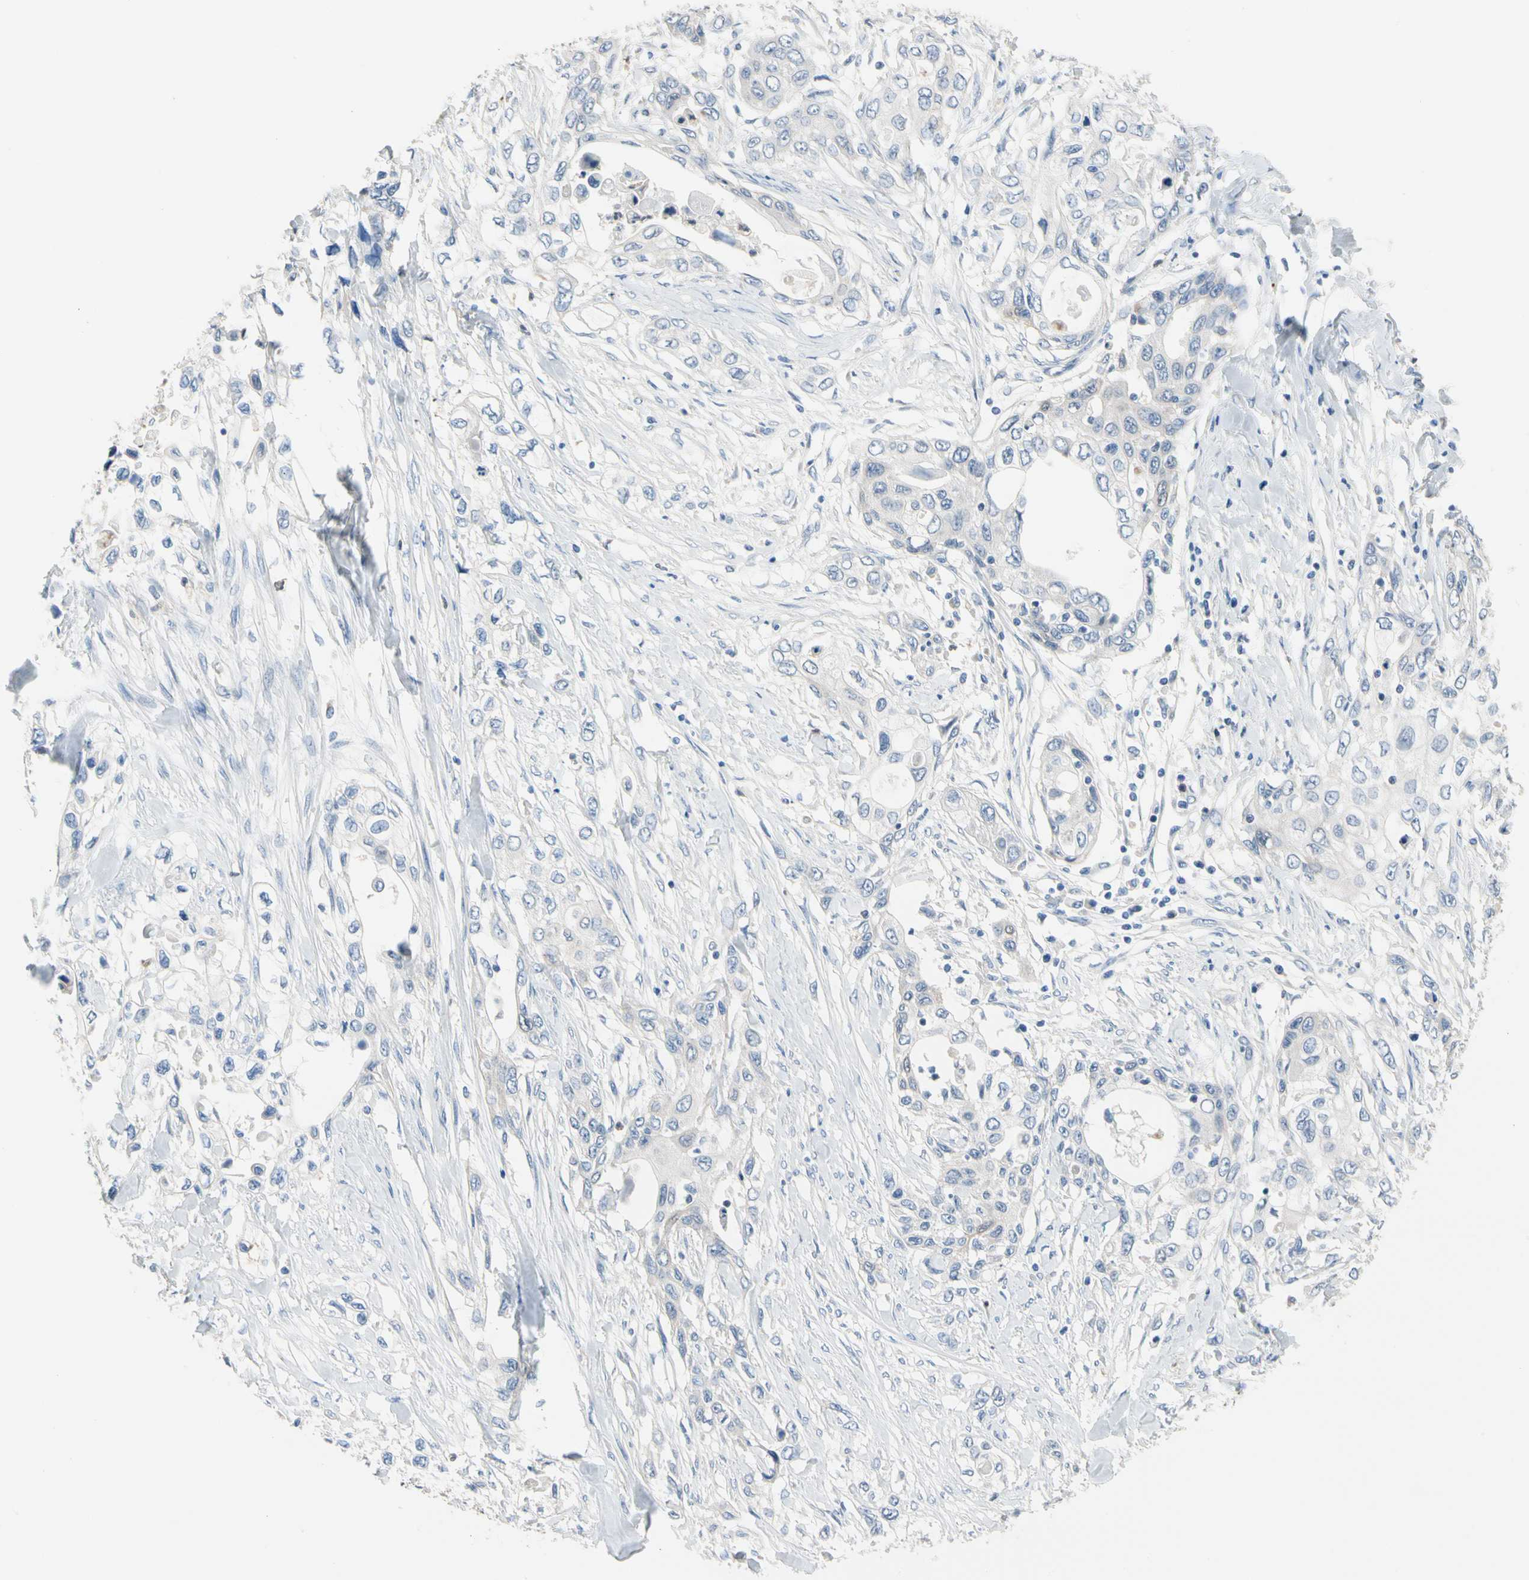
{"staining": {"intensity": "negative", "quantity": "none", "location": "none"}, "tissue": "pancreatic cancer", "cell_type": "Tumor cells", "image_type": "cancer", "snomed": [{"axis": "morphology", "description": "Adenocarcinoma, NOS"}, {"axis": "topography", "description": "Pancreas"}], "caption": "IHC histopathology image of human pancreatic cancer (adenocarcinoma) stained for a protein (brown), which displays no positivity in tumor cells.", "gene": "BBOX1", "patient": {"sex": "female", "age": 70}}